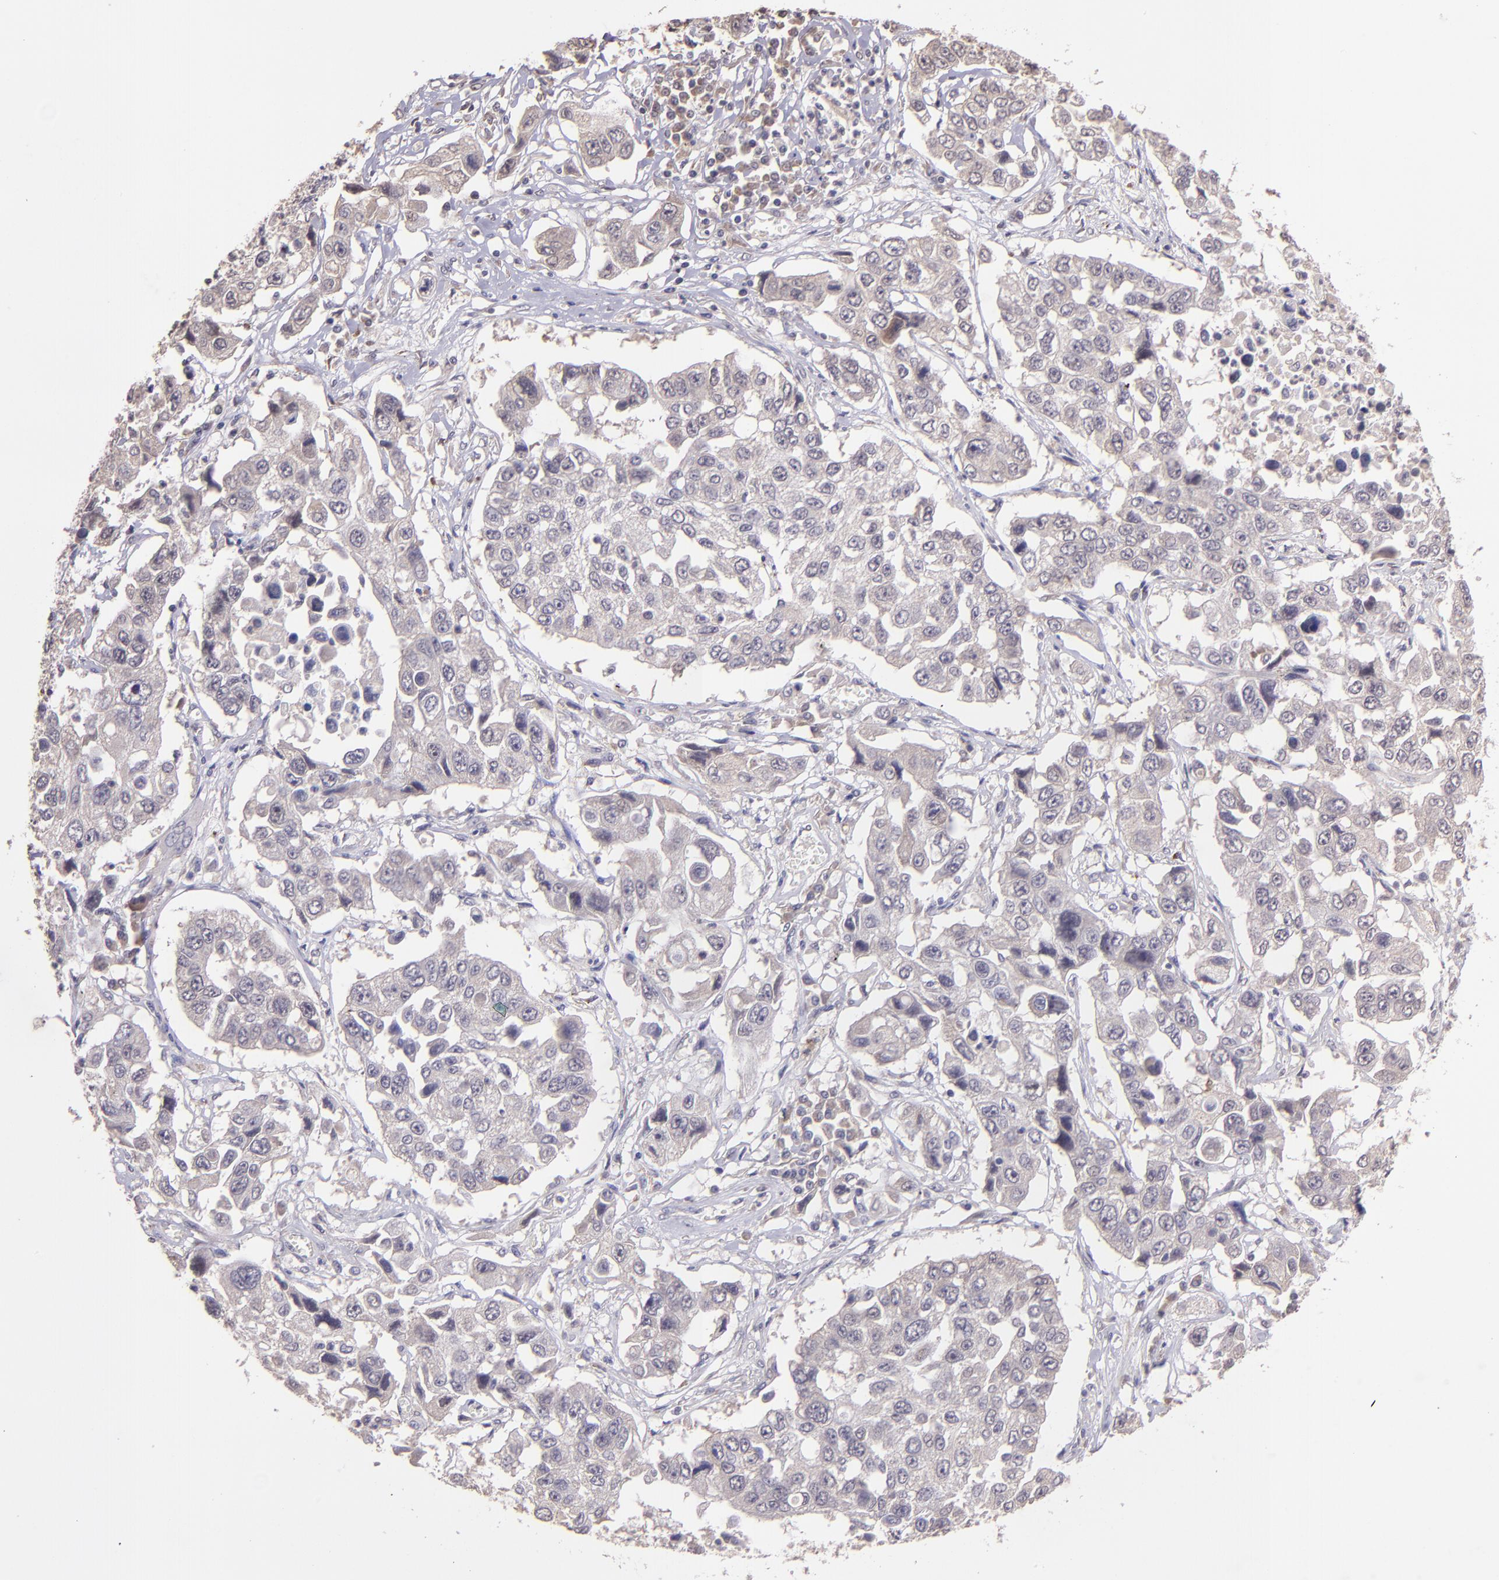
{"staining": {"intensity": "negative", "quantity": "none", "location": "none"}, "tissue": "lung cancer", "cell_type": "Tumor cells", "image_type": "cancer", "snomed": [{"axis": "morphology", "description": "Squamous cell carcinoma, NOS"}, {"axis": "topography", "description": "Lung"}], "caption": "A micrograph of lung squamous cell carcinoma stained for a protein shows no brown staining in tumor cells.", "gene": "TAF7L", "patient": {"sex": "male", "age": 71}}